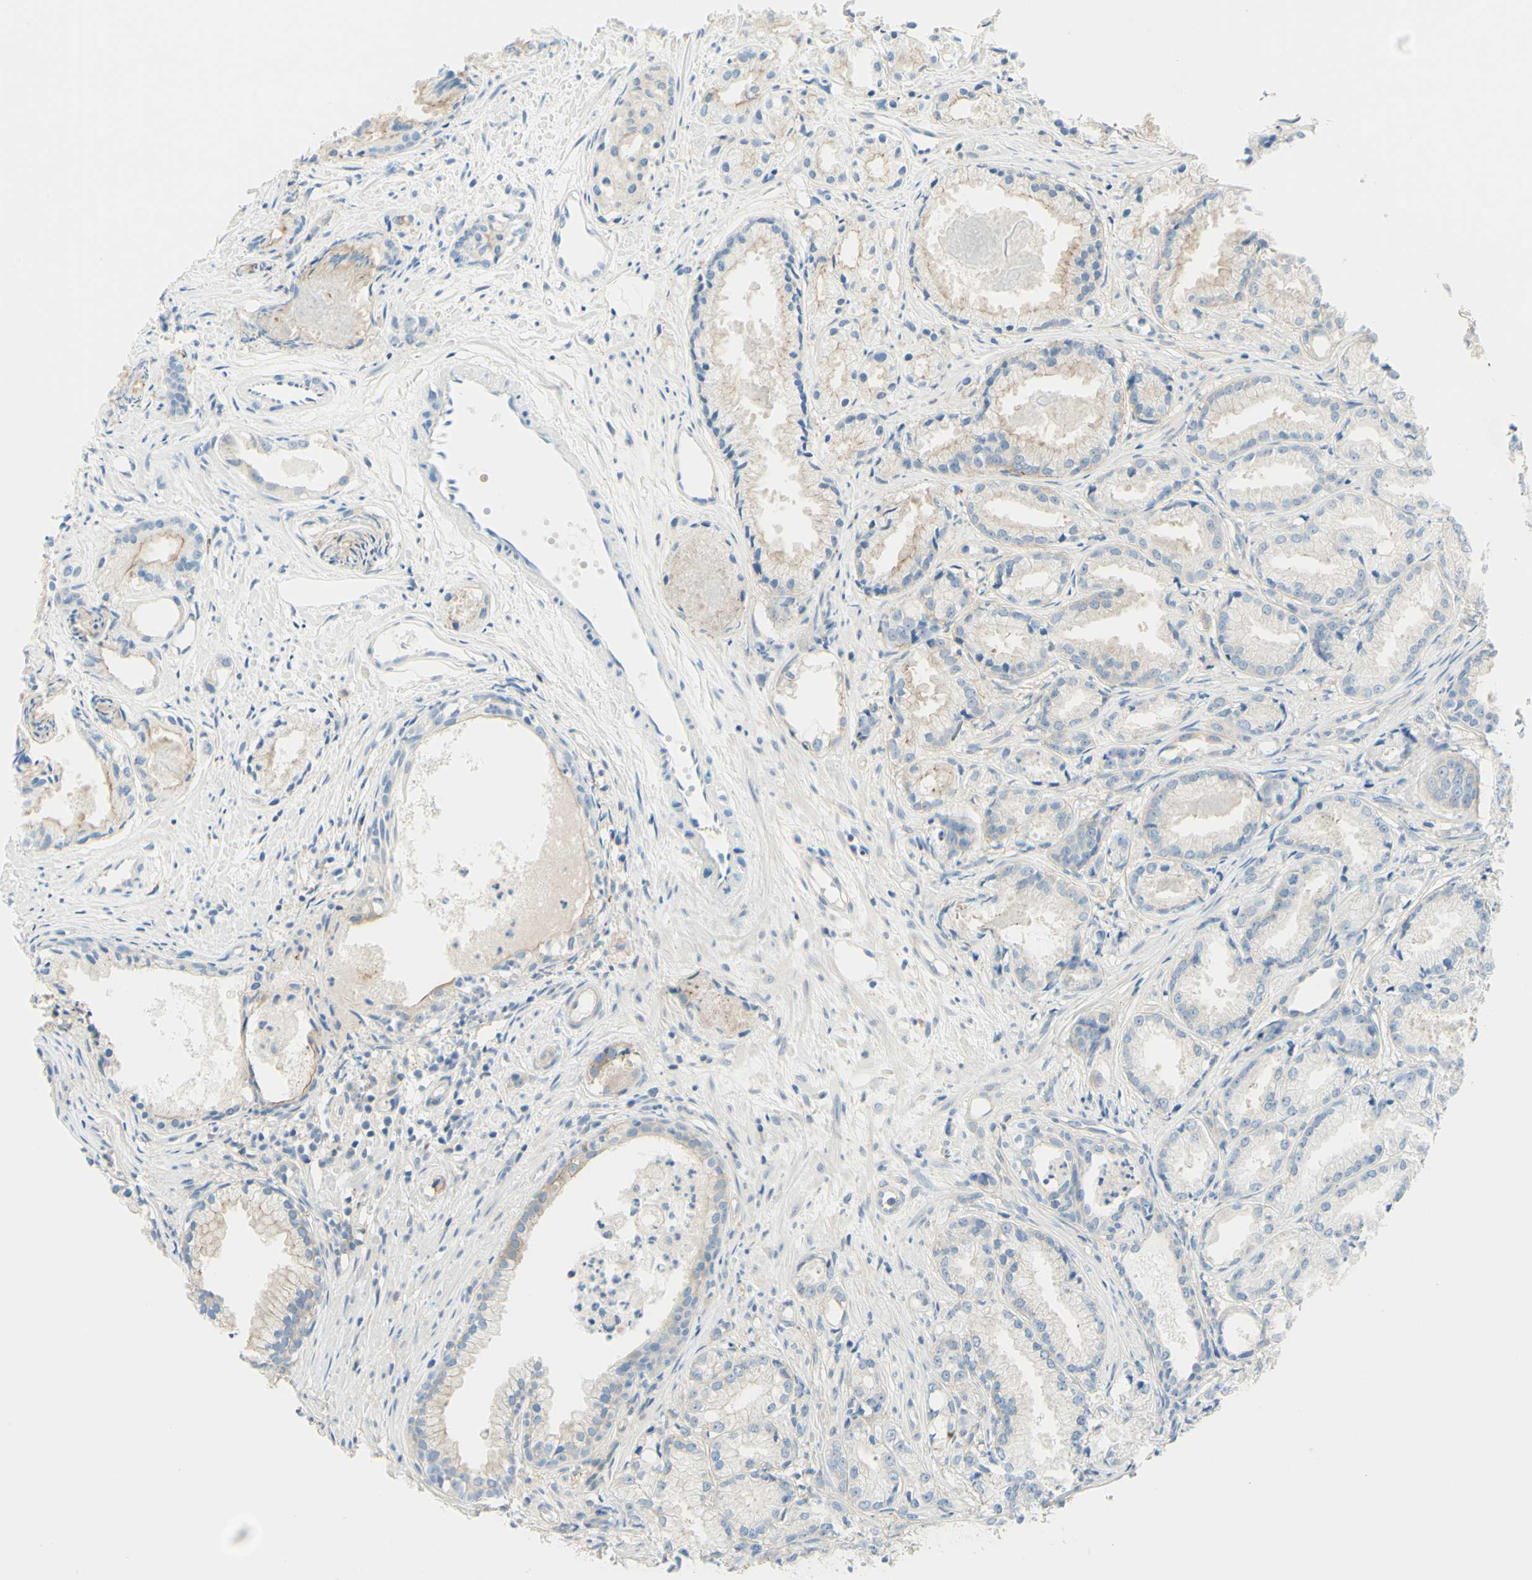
{"staining": {"intensity": "weak", "quantity": "<25%", "location": "cytoplasmic/membranous"}, "tissue": "prostate cancer", "cell_type": "Tumor cells", "image_type": "cancer", "snomed": [{"axis": "morphology", "description": "Adenocarcinoma, Low grade"}, {"axis": "topography", "description": "Prostate"}], "caption": "Immunohistochemical staining of human prostate cancer (adenocarcinoma (low-grade)) displays no significant staining in tumor cells.", "gene": "MTM1", "patient": {"sex": "male", "age": 72}}